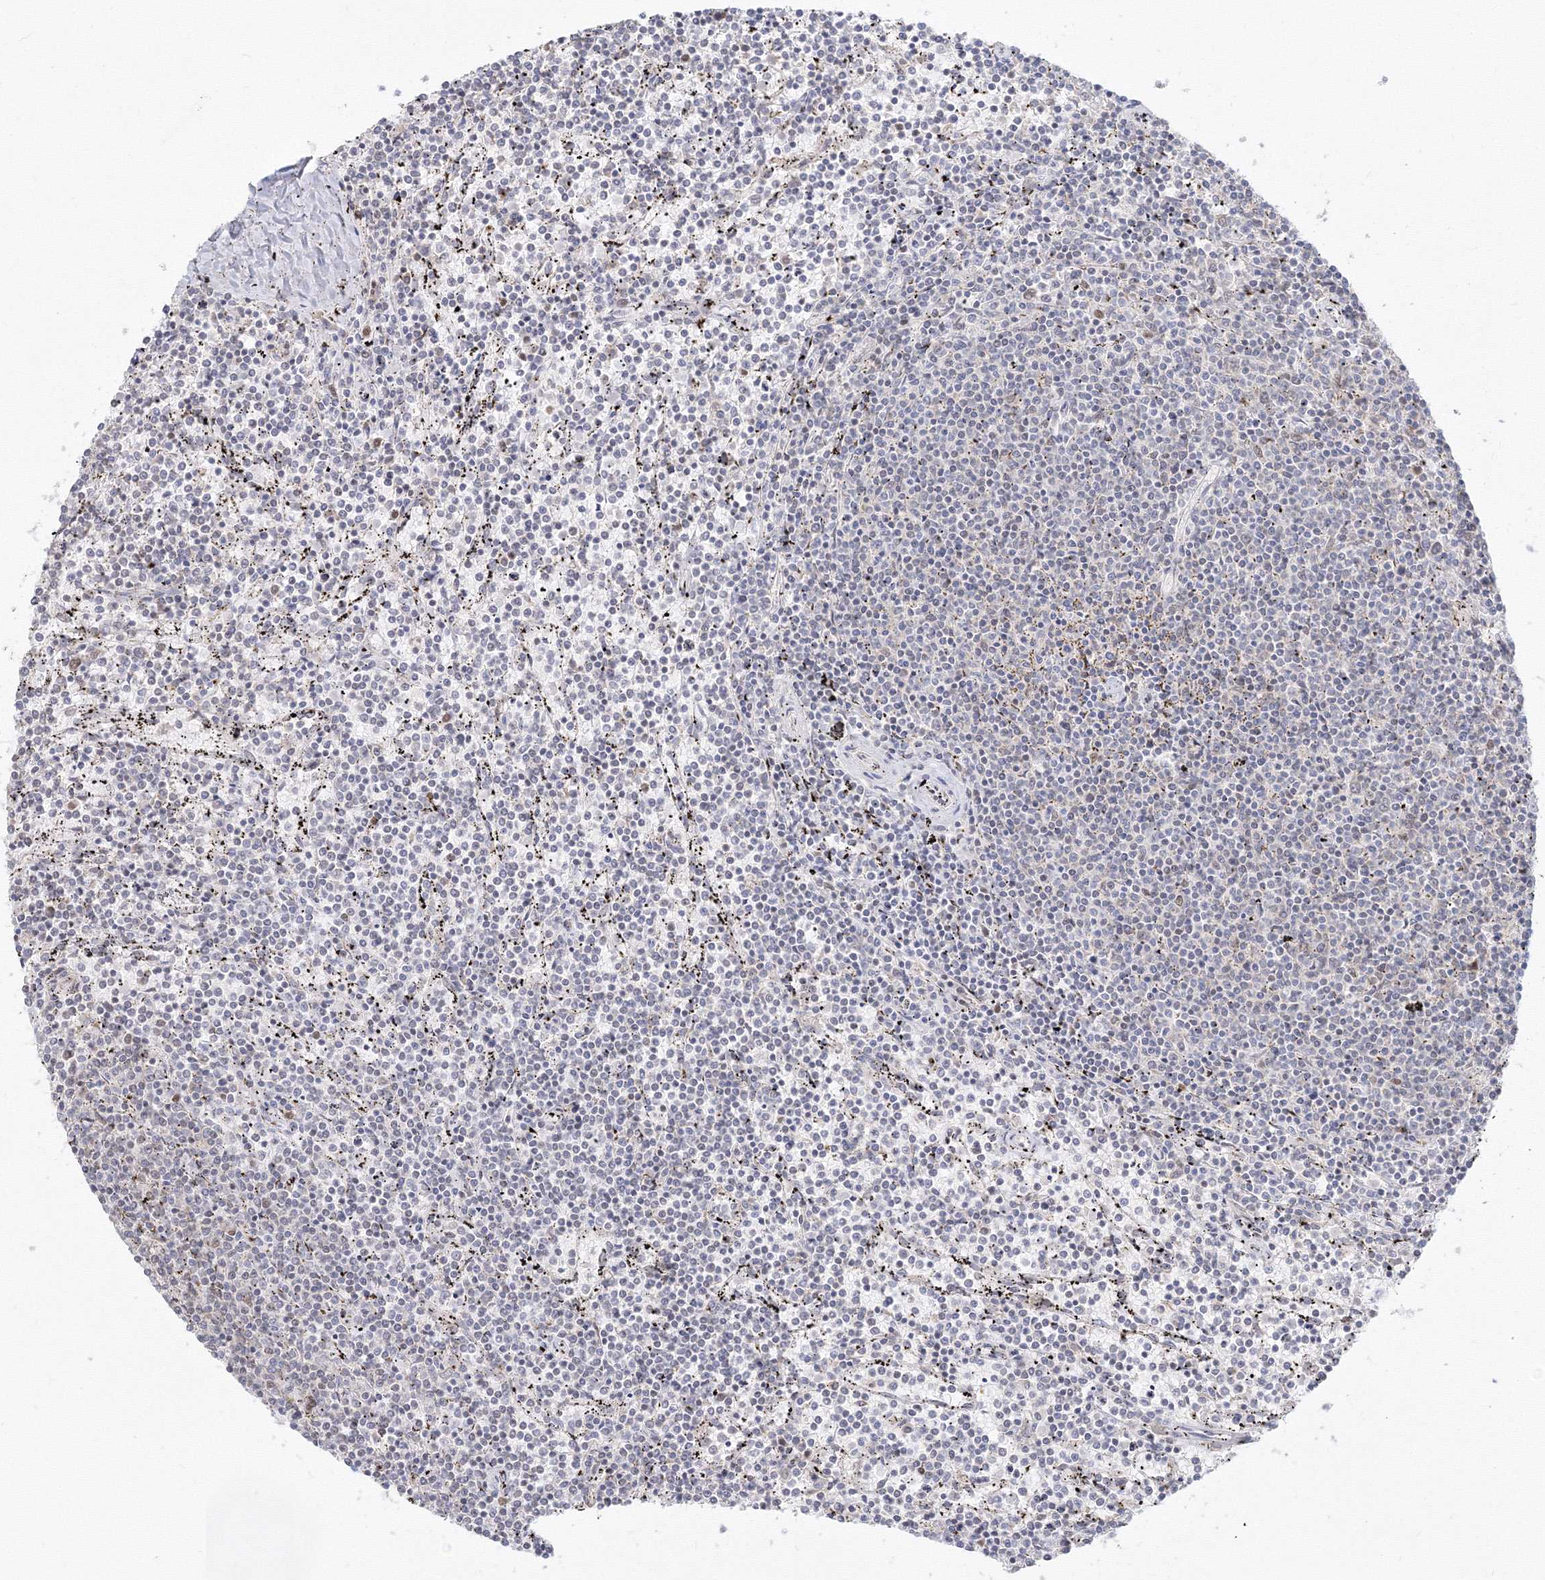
{"staining": {"intensity": "negative", "quantity": "none", "location": "none"}, "tissue": "lymphoma", "cell_type": "Tumor cells", "image_type": "cancer", "snomed": [{"axis": "morphology", "description": "Malignant lymphoma, non-Hodgkin's type, Low grade"}, {"axis": "topography", "description": "Spleen"}], "caption": "Low-grade malignant lymphoma, non-Hodgkin's type stained for a protein using immunohistochemistry (IHC) demonstrates no positivity tumor cells.", "gene": "PPP4R2", "patient": {"sex": "female", "age": 50}}